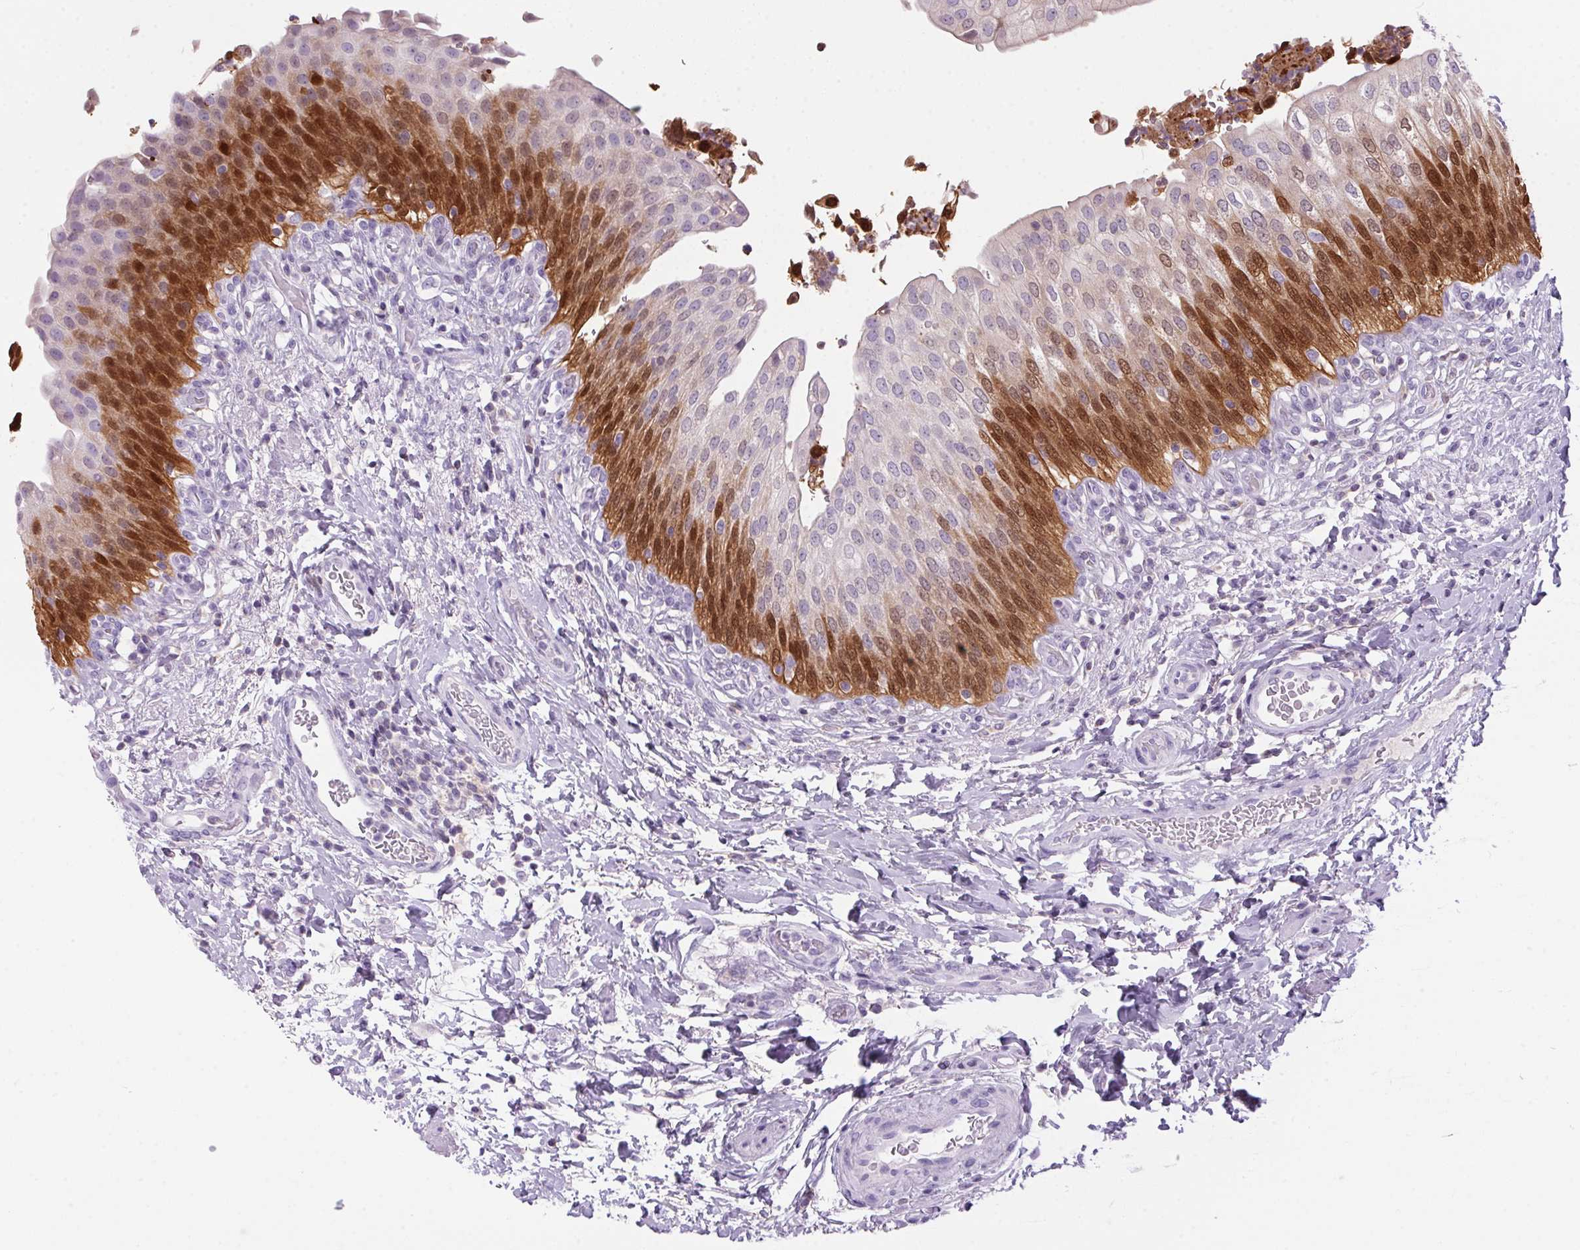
{"staining": {"intensity": "strong", "quantity": "25%-75%", "location": "cytoplasmic/membranous,nuclear"}, "tissue": "urinary bladder", "cell_type": "Urothelial cells", "image_type": "normal", "snomed": [{"axis": "morphology", "description": "Normal tissue, NOS"}, {"axis": "topography", "description": "Urinary bladder"}, {"axis": "topography", "description": "Peripheral nerve tissue"}], "caption": "A high-resolution histopathology image shows IHC staining of normal urinary bladder, which shows strong cytoplasmic/membranous,nuclear expression in about 25%-75% of urothelial cells.", "gene": "S100A2", "patient": {"sex": "female", "age": 60}}